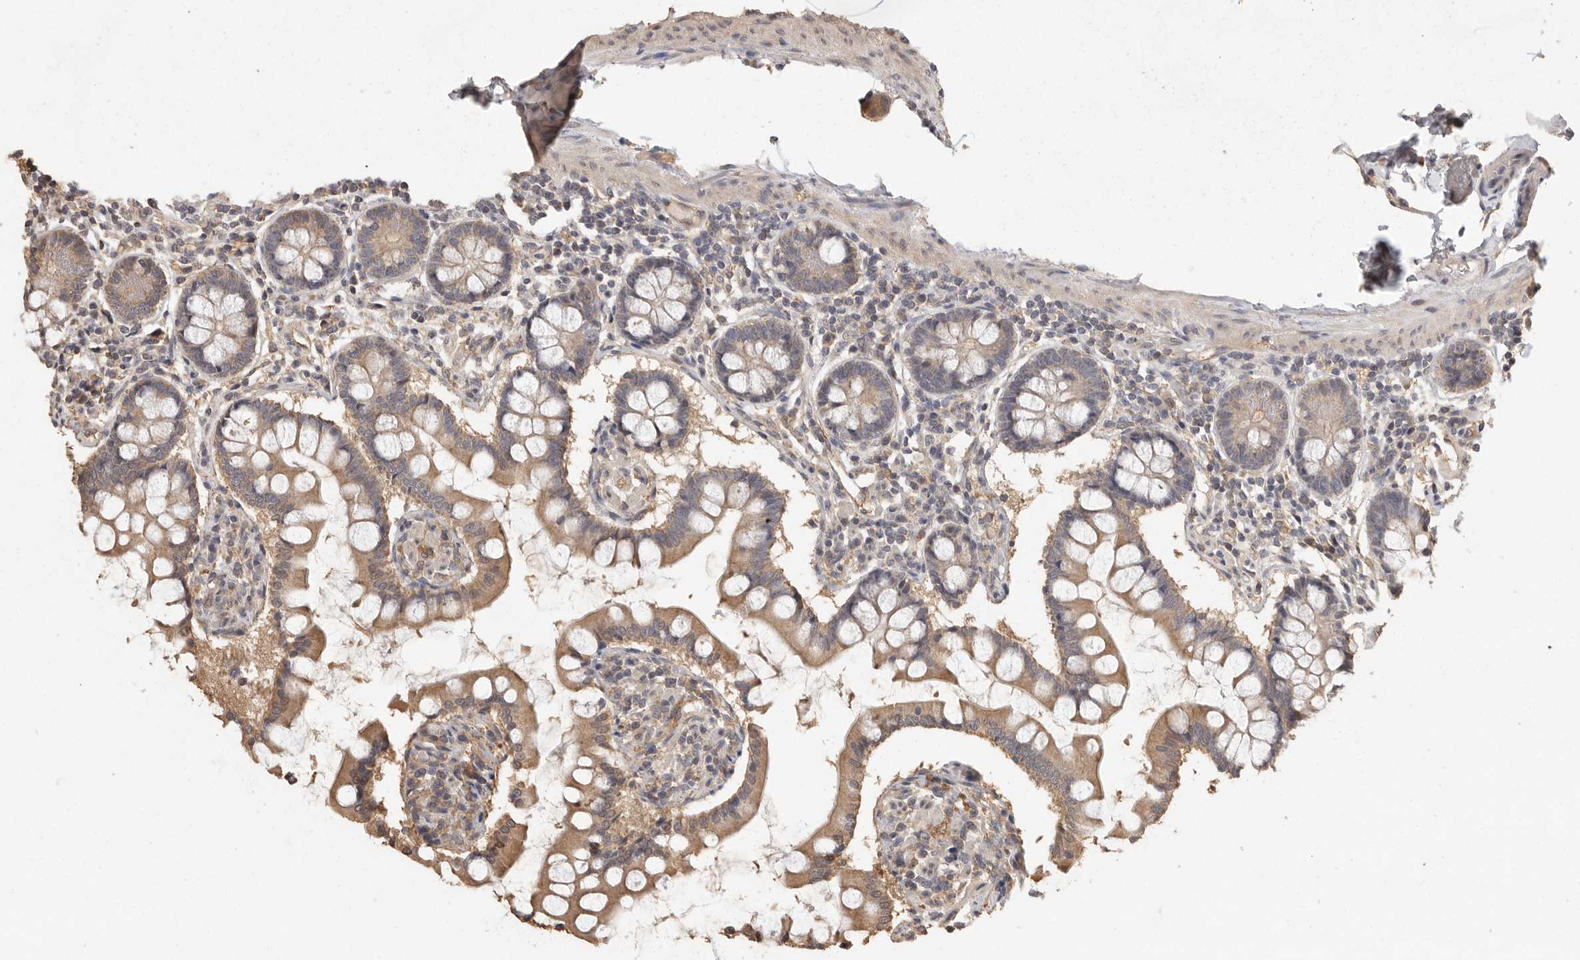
{"staining": {"intensity": "moderate", "quantity": ">75%", "location": "cytoplasmic/membranous"}, "tissue": "small intestine", "cell_type": "Glandular cells", "image_type": "normal", "snomed": [{"axis": "morphology", "description": "Normal tissue, NOS"}, {"axis": "topography", "description": "Small intestine"}], "caption": "High-power microscopy captured an immunohistochemistry (IHC) image of unremarkable small intestine, revealing moderate cytoplasmic/membranous staining in about >75% of glandular cells.", "gene": "BAIAP2", "patient": {"sex": "male", "age": 41}}